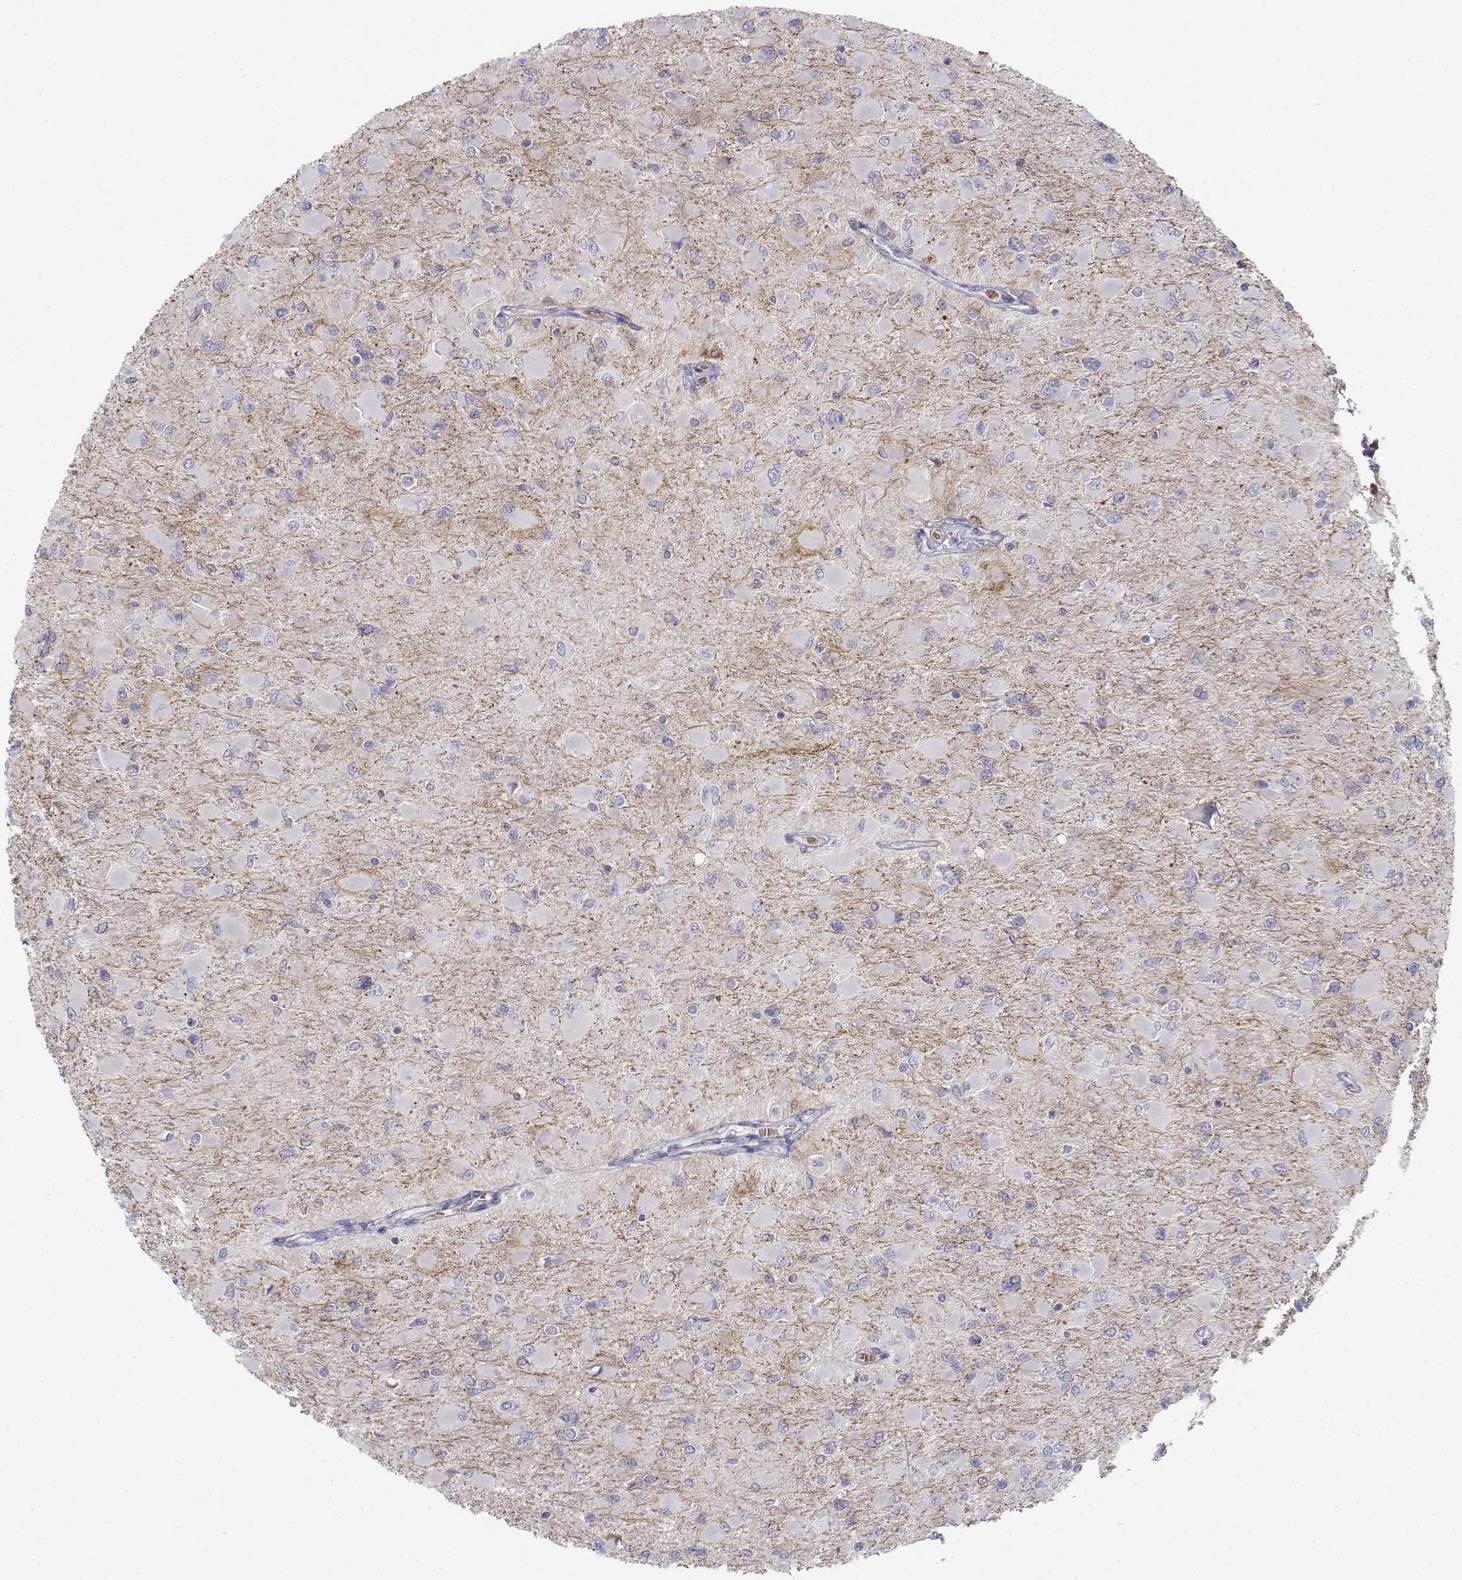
{"staining": {"intensity": "negative", "quantity": "none", "location": "none"}, "tissue": "glioma", "cell_type": "Tumor cells", "image_type": "cancer", "snomed": [{"axis": "morphology", "description": "Glioma, malignant, High grade"}, {"axis": "topography", "description": "Cerebral cortex"}], "caption": "Immunohistochemistry micrograph of neoplastic tissue: malignant glioma (high-grade) stained with DAB (3,3'-diaminobenzidine) reveals no significant protein expression in tumor cells. (DAB (3,3'-diaminobenzidine) immunohistochemistry with hematoxylin counter stain).", "gene": "CADM1", "patient": {"sex": "female", "age": 36}}